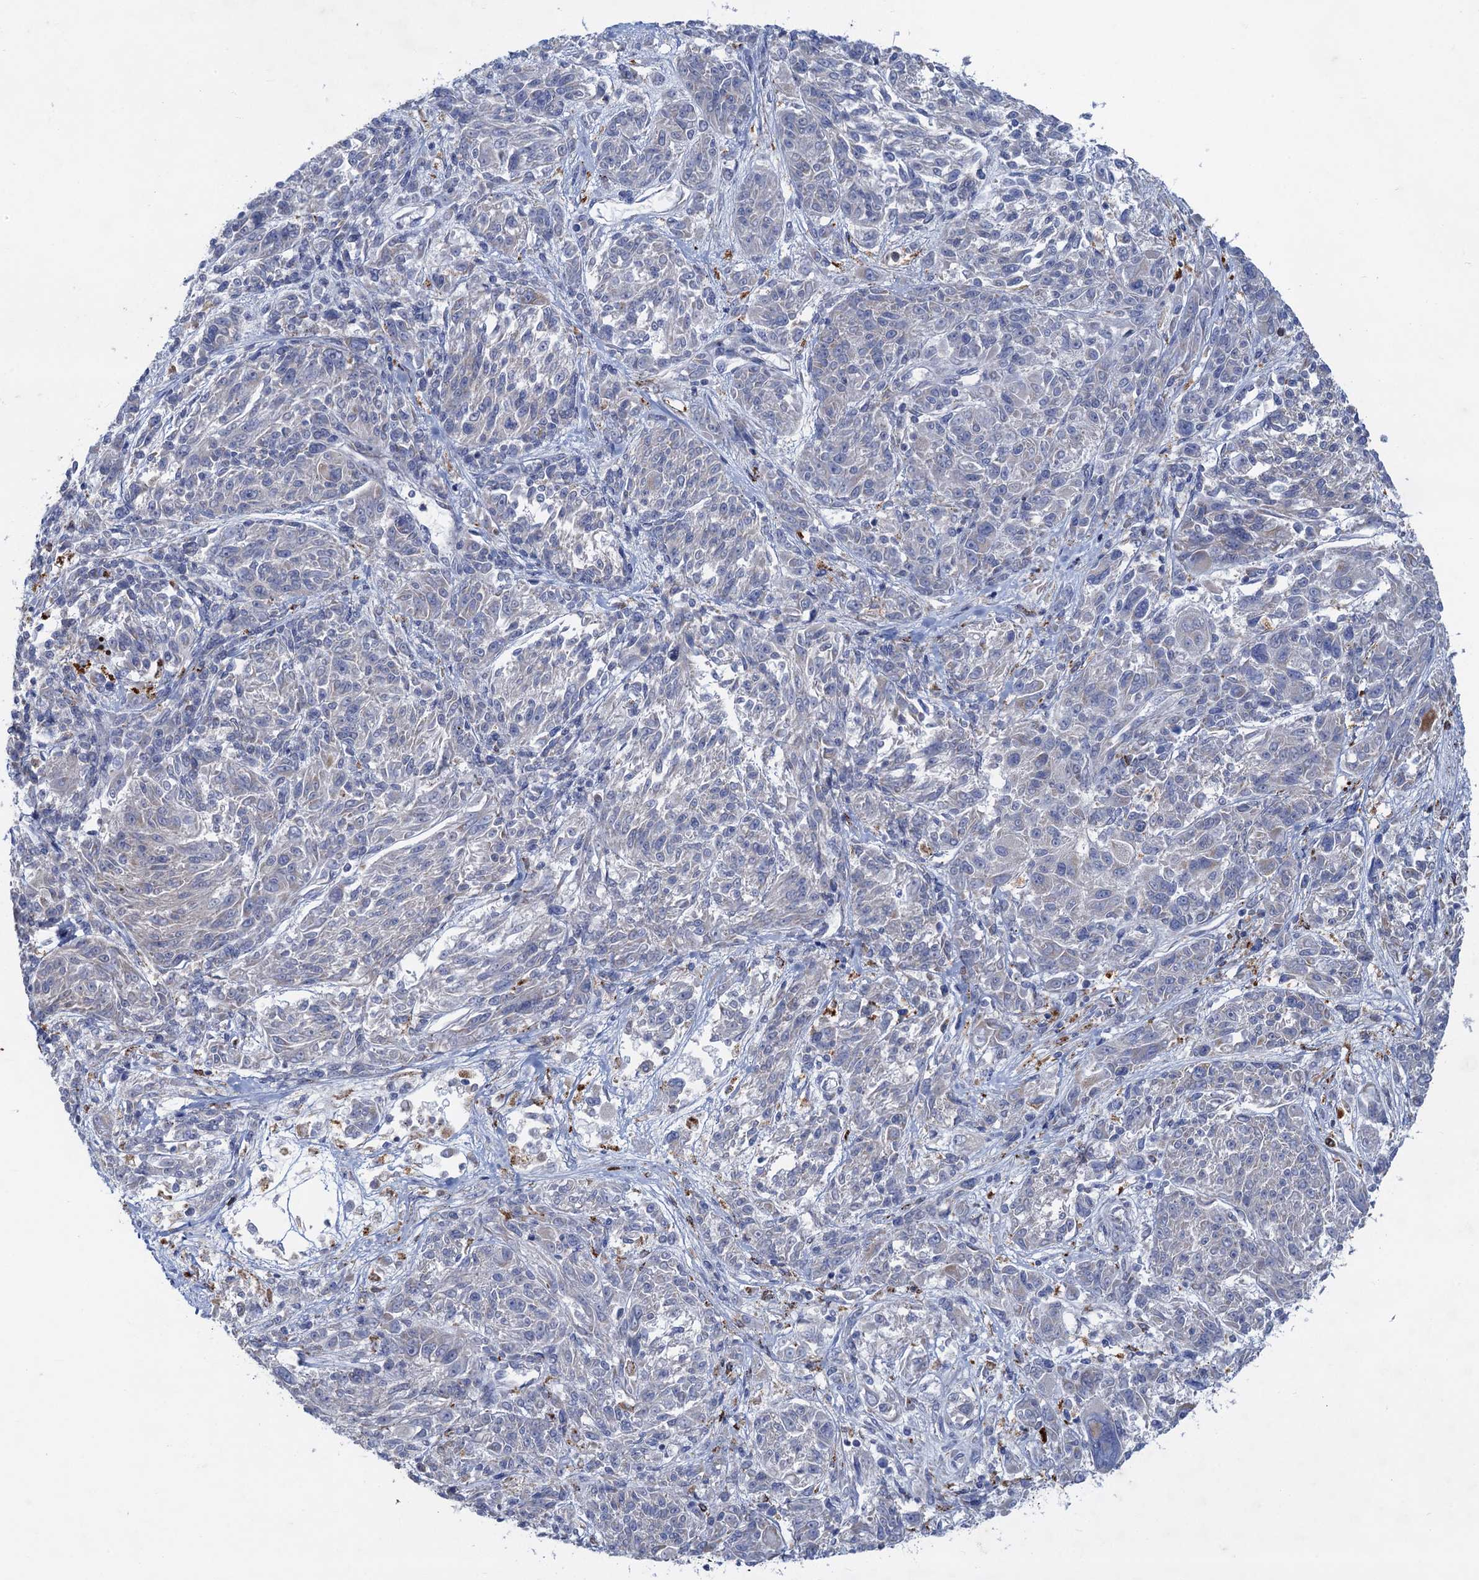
{"staining": {"intensity": "negative", "quantity": "none", "location": "none"}, "tissue": "melanoma", "cell_type": "Tumor cells", "image_type": "cancer", "snomed": [{"axis": "morphology", "description": "Malignant melanoma, NOS"}, {"axis": "topography", "description": "Skin"}], "caption": "Tumor cells are negative for protein expression in human malignant melanoma. (DAB (3,3'-diaminobenzidine) immunohistochemistry with hematoxylin counter stain).", "gene": "ANKS3", "patient": {"sex": "male", "age": 53}}